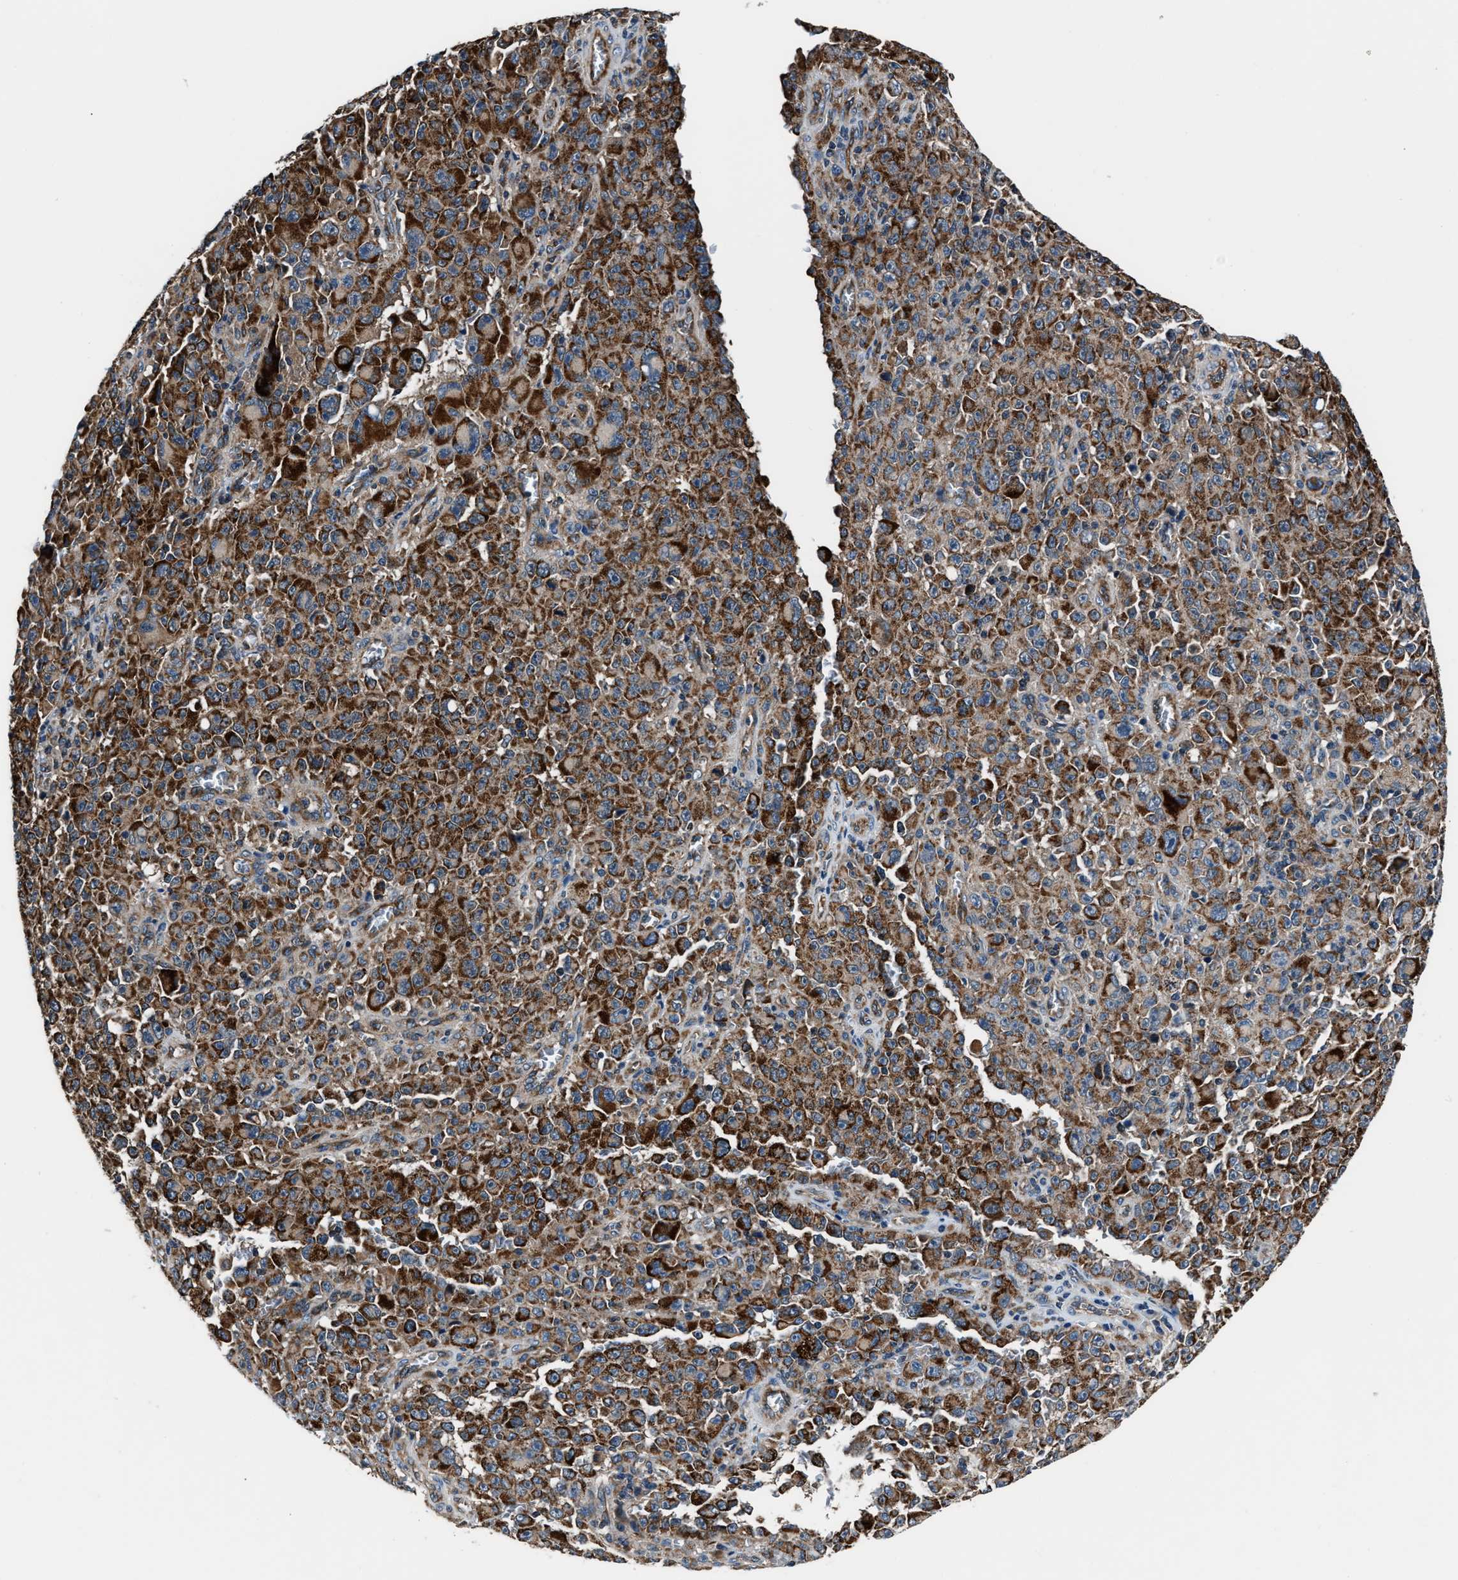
{"staining": {"intensity": "strong", "quantity": ">75%", "location": "cytoplasmic/membranous"}, "tissue": "melanoma", "cell_type": "Tumor cells", "image_type": "cancer", "snomed": [{"axis": "morphology", "description": "Malignant melanoma, NOS"}, {"axis": "topography", "description": "Skin"}], "caption": "This micrograph exhibits immunohistochemistry staining of human malignant melanoma, with high strong cytoplasmic/membranous positivity in about >75% of tumor cells.", "gene": "GGCT", "patient": {"sex": "female", "age": 82}}